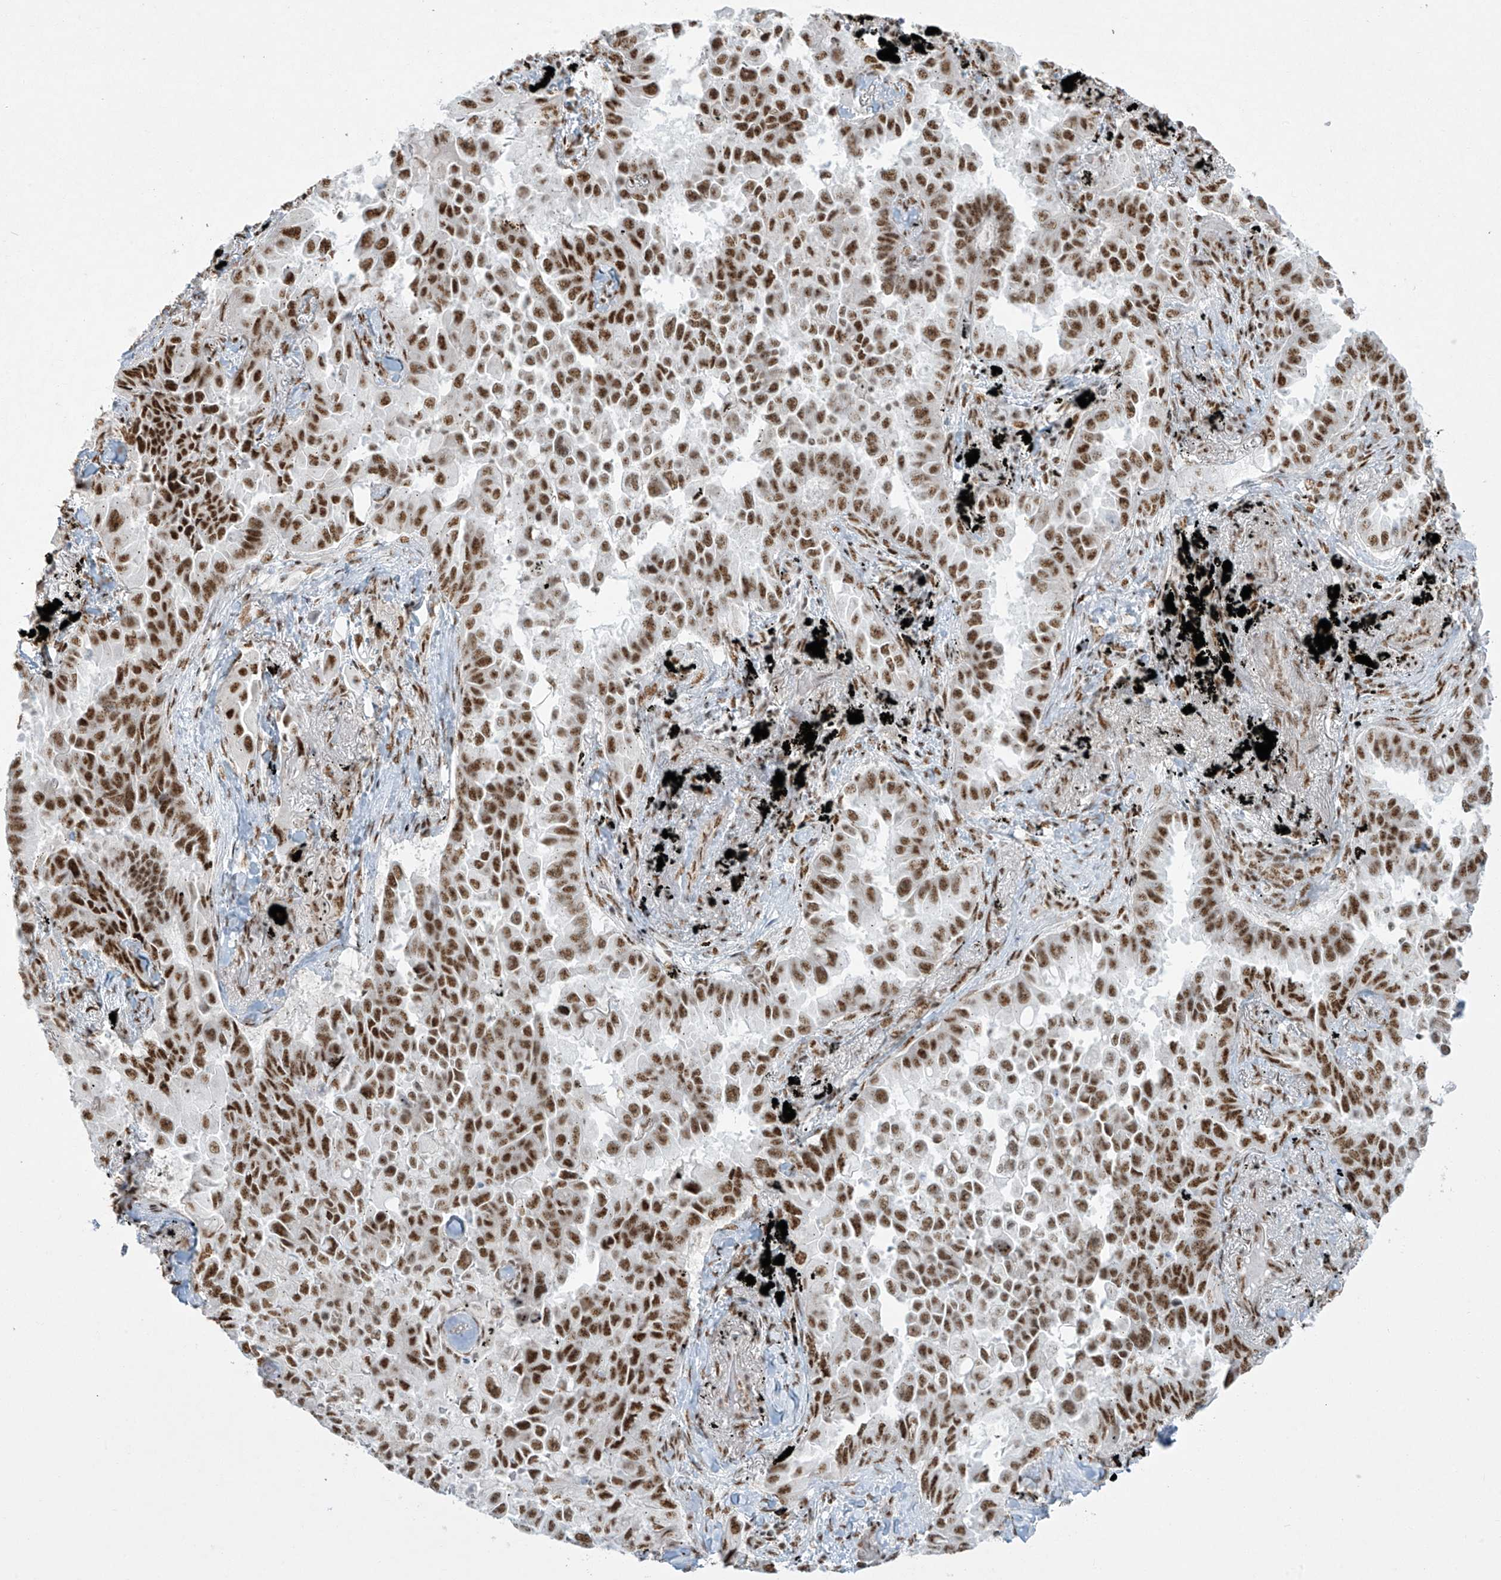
{"staining": {"intensity": "moderate", "quantity": ">75%", "location": "nuclear"}, "tissue": "lung cancer", "cell_type": "Tumor cells", "image_type": "cancer", "snomed": [{"axis": "morphology", "description": "Adenocarcinoma, NOS"}, {"axis": "topography", "description": "Lung"}], "caption": "Immunohistochemistry (DAB (3,3'-diaminobenzidine)) staining of human lung cancer reveals moderate nuclear protein expression in about >75% of tumor cells.", "gene": "MS4A6A", "patient": {"sex": "female", "age": 67}}